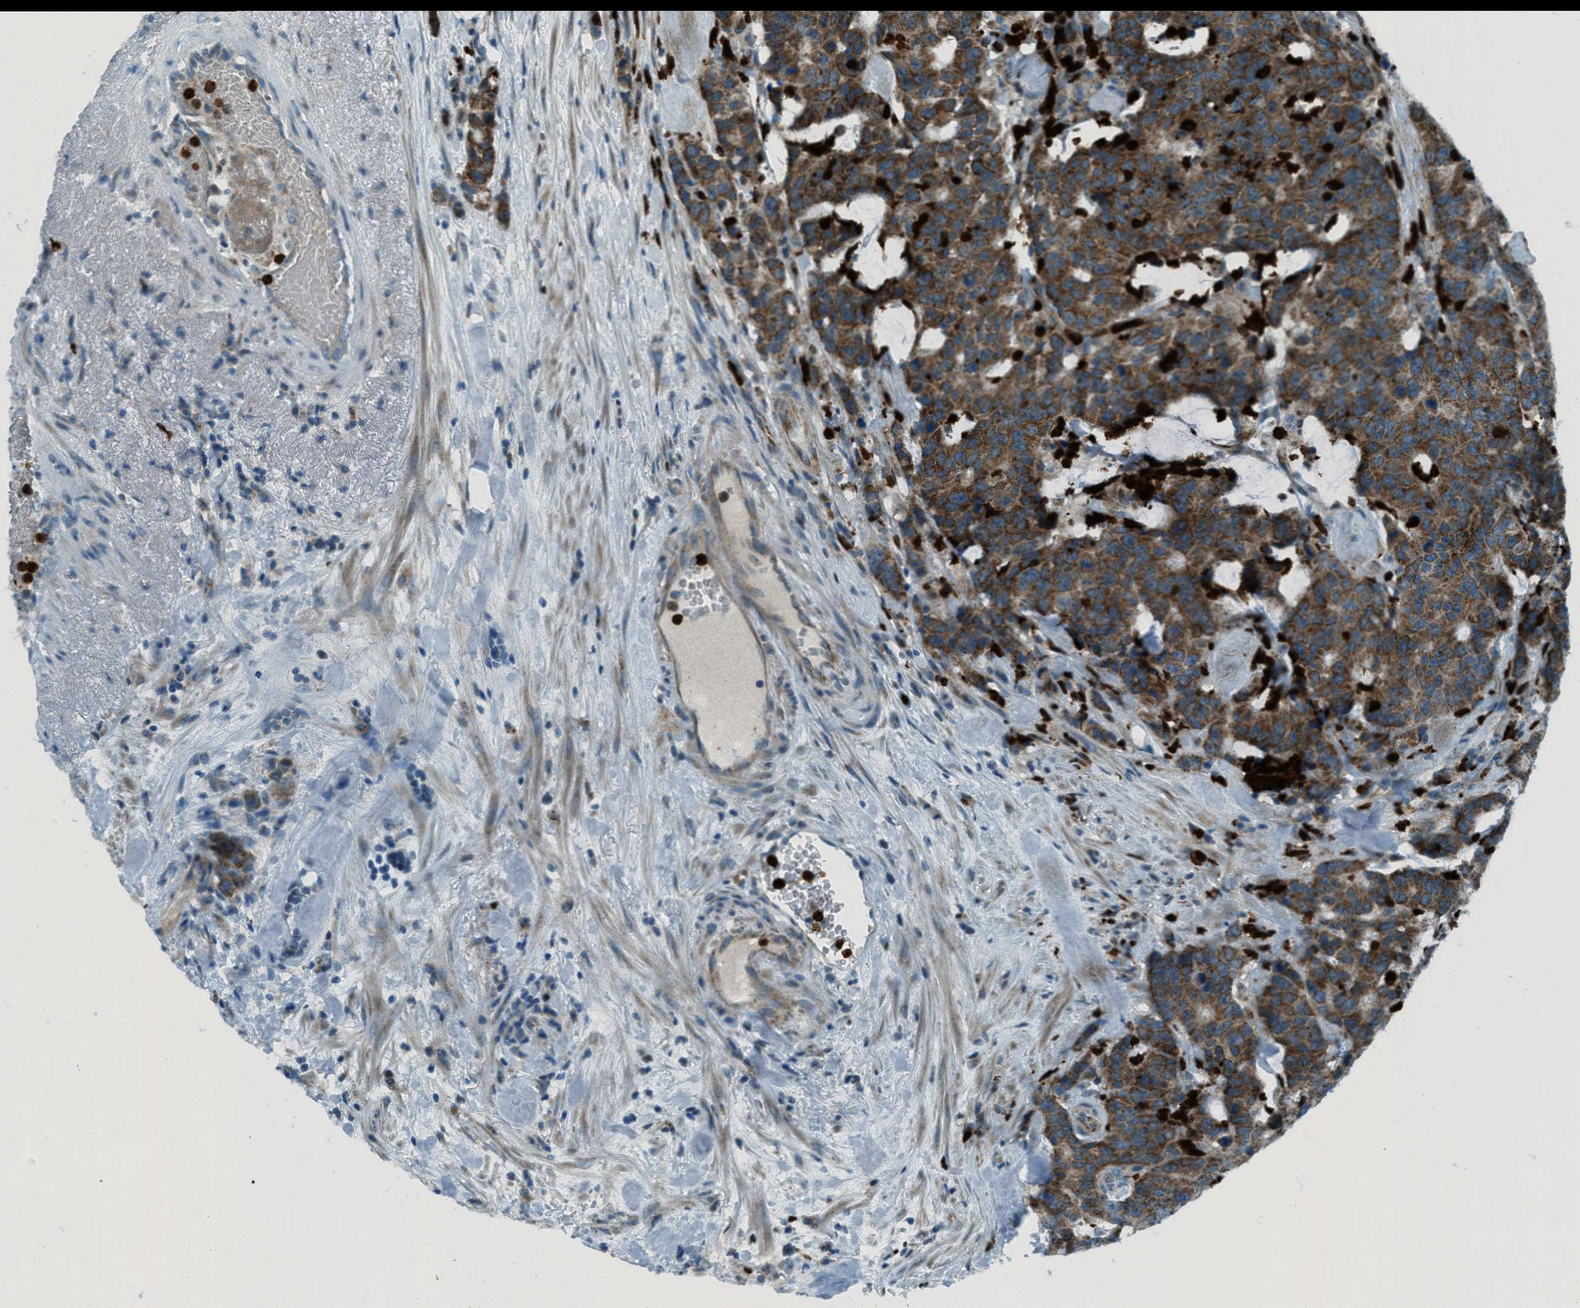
{"staining": {"intensity": "moderate", "quantity": ">75%", "location": "cytoplasmic/membranous"}, "tissue": "colorectal cancer", "cell_type": "Tumor cells", "image_type": "cancer", "snomed": [{"axis": "morphology", "description": "Adenocarcinoma, NOS"}, {"axis": "topography", "description": "Colon"}], "caption": "DAB immunohistochemical staining of colorectal cancer (adenocarcinoma) shows moderate cytoplasmic/membranous protein staining in about >75% of tumor cells. Using DAB (brown) and hematoxylin (blue) stains, captured at high magnification using brightfield microscopy.", "gene": "FAR1", "patient": {"sex": "female", "age": 86}}